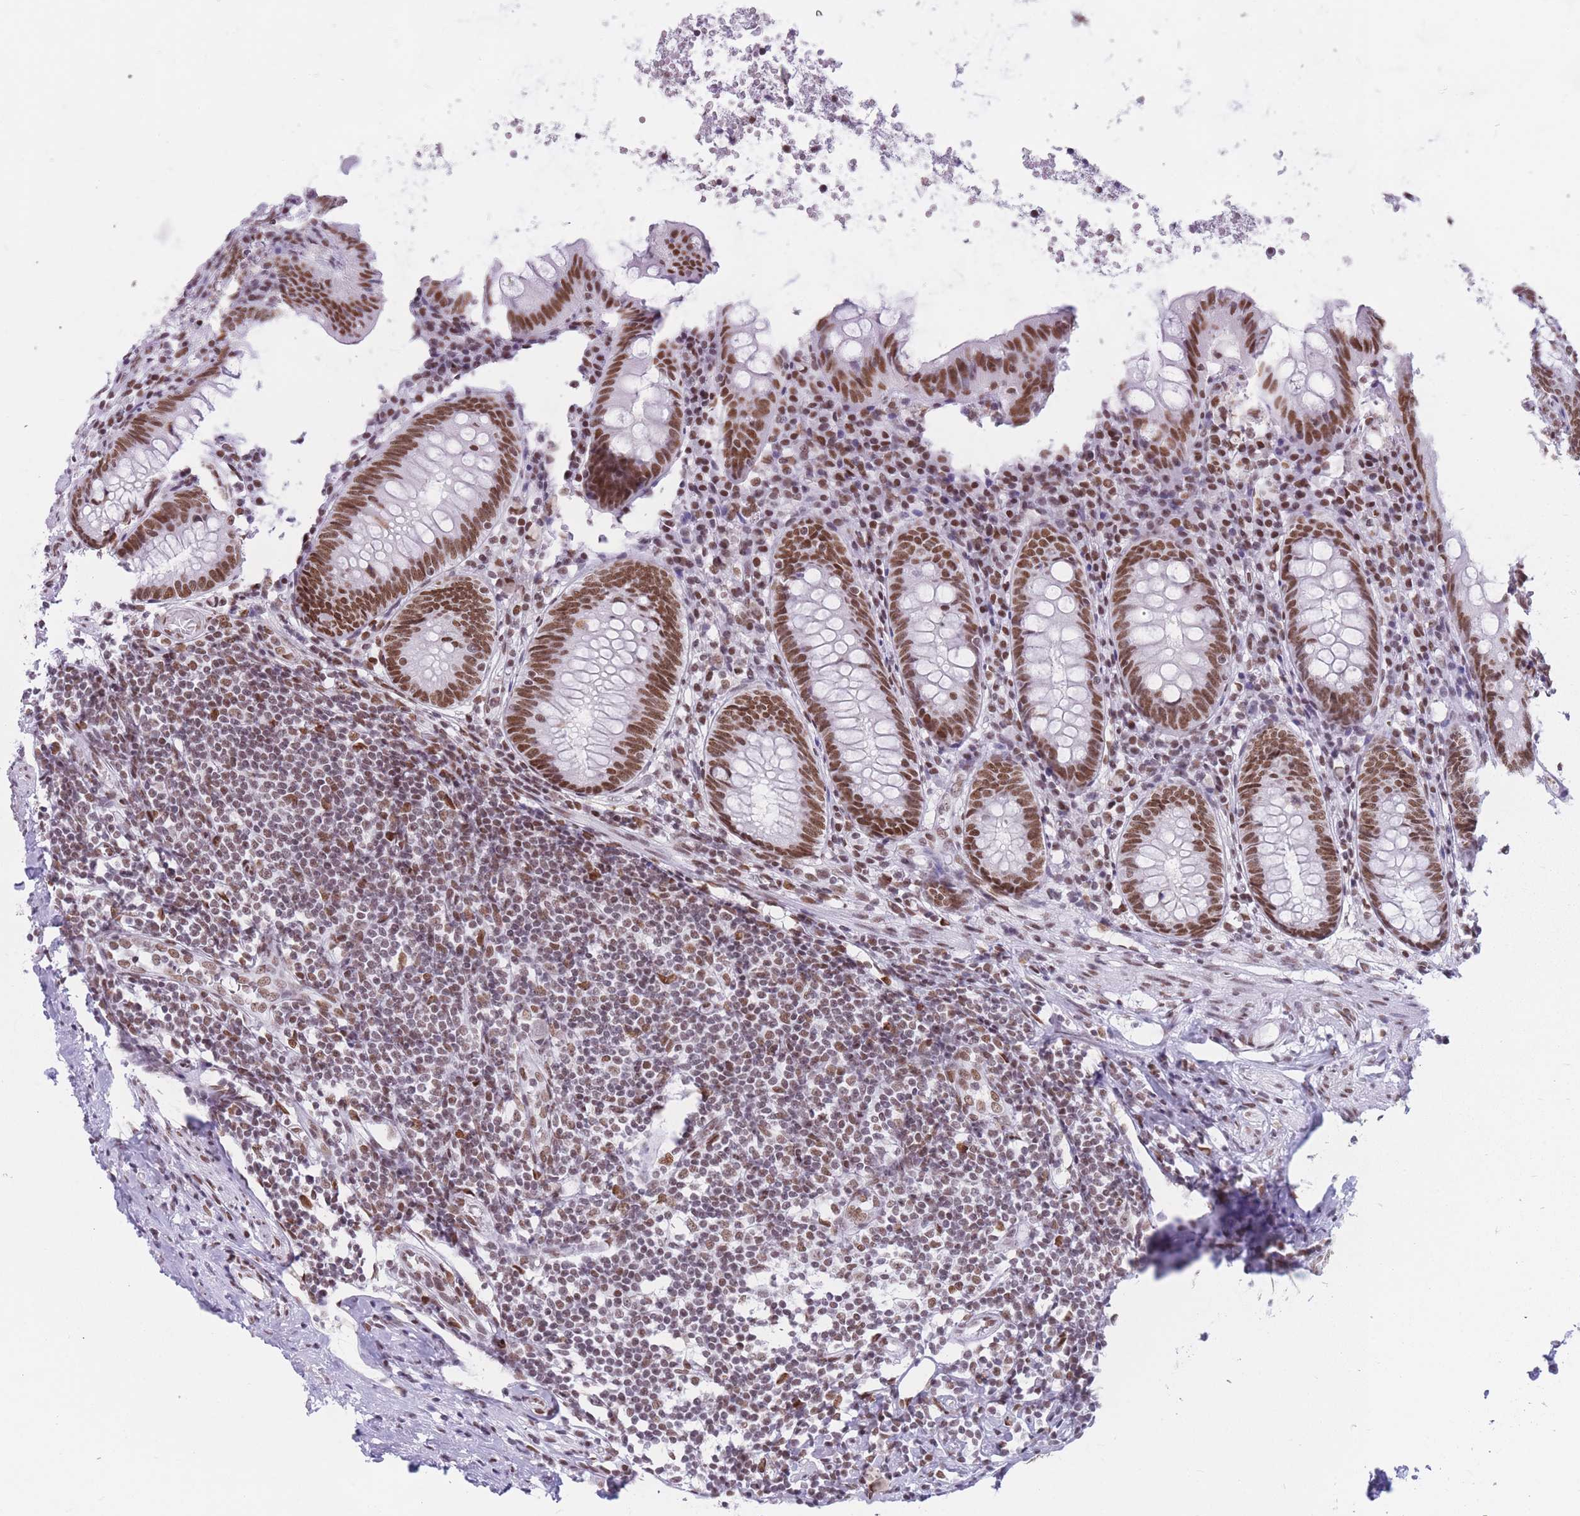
{"staining": {"intensity": "strong", "quantity": ">75%", "location": "nuclear"}, "tissue": "appendix", "cell_type": "Glandular cells", "image_type": "normal", "snomed": [{"axis": "morphology", "description": "Normal tissue, NOS"}, {"axis": "topography", "description": "Appendix"}], "caption": "Strong nuclear positivity is appreciated in approximately >75% of glandular cells in unremarkable appendix. (Brightfield microscopy of DAB IHC at high magnification).", "gene": "HNRNPUL1", "patient": {"sex": "female", "age": 54}}